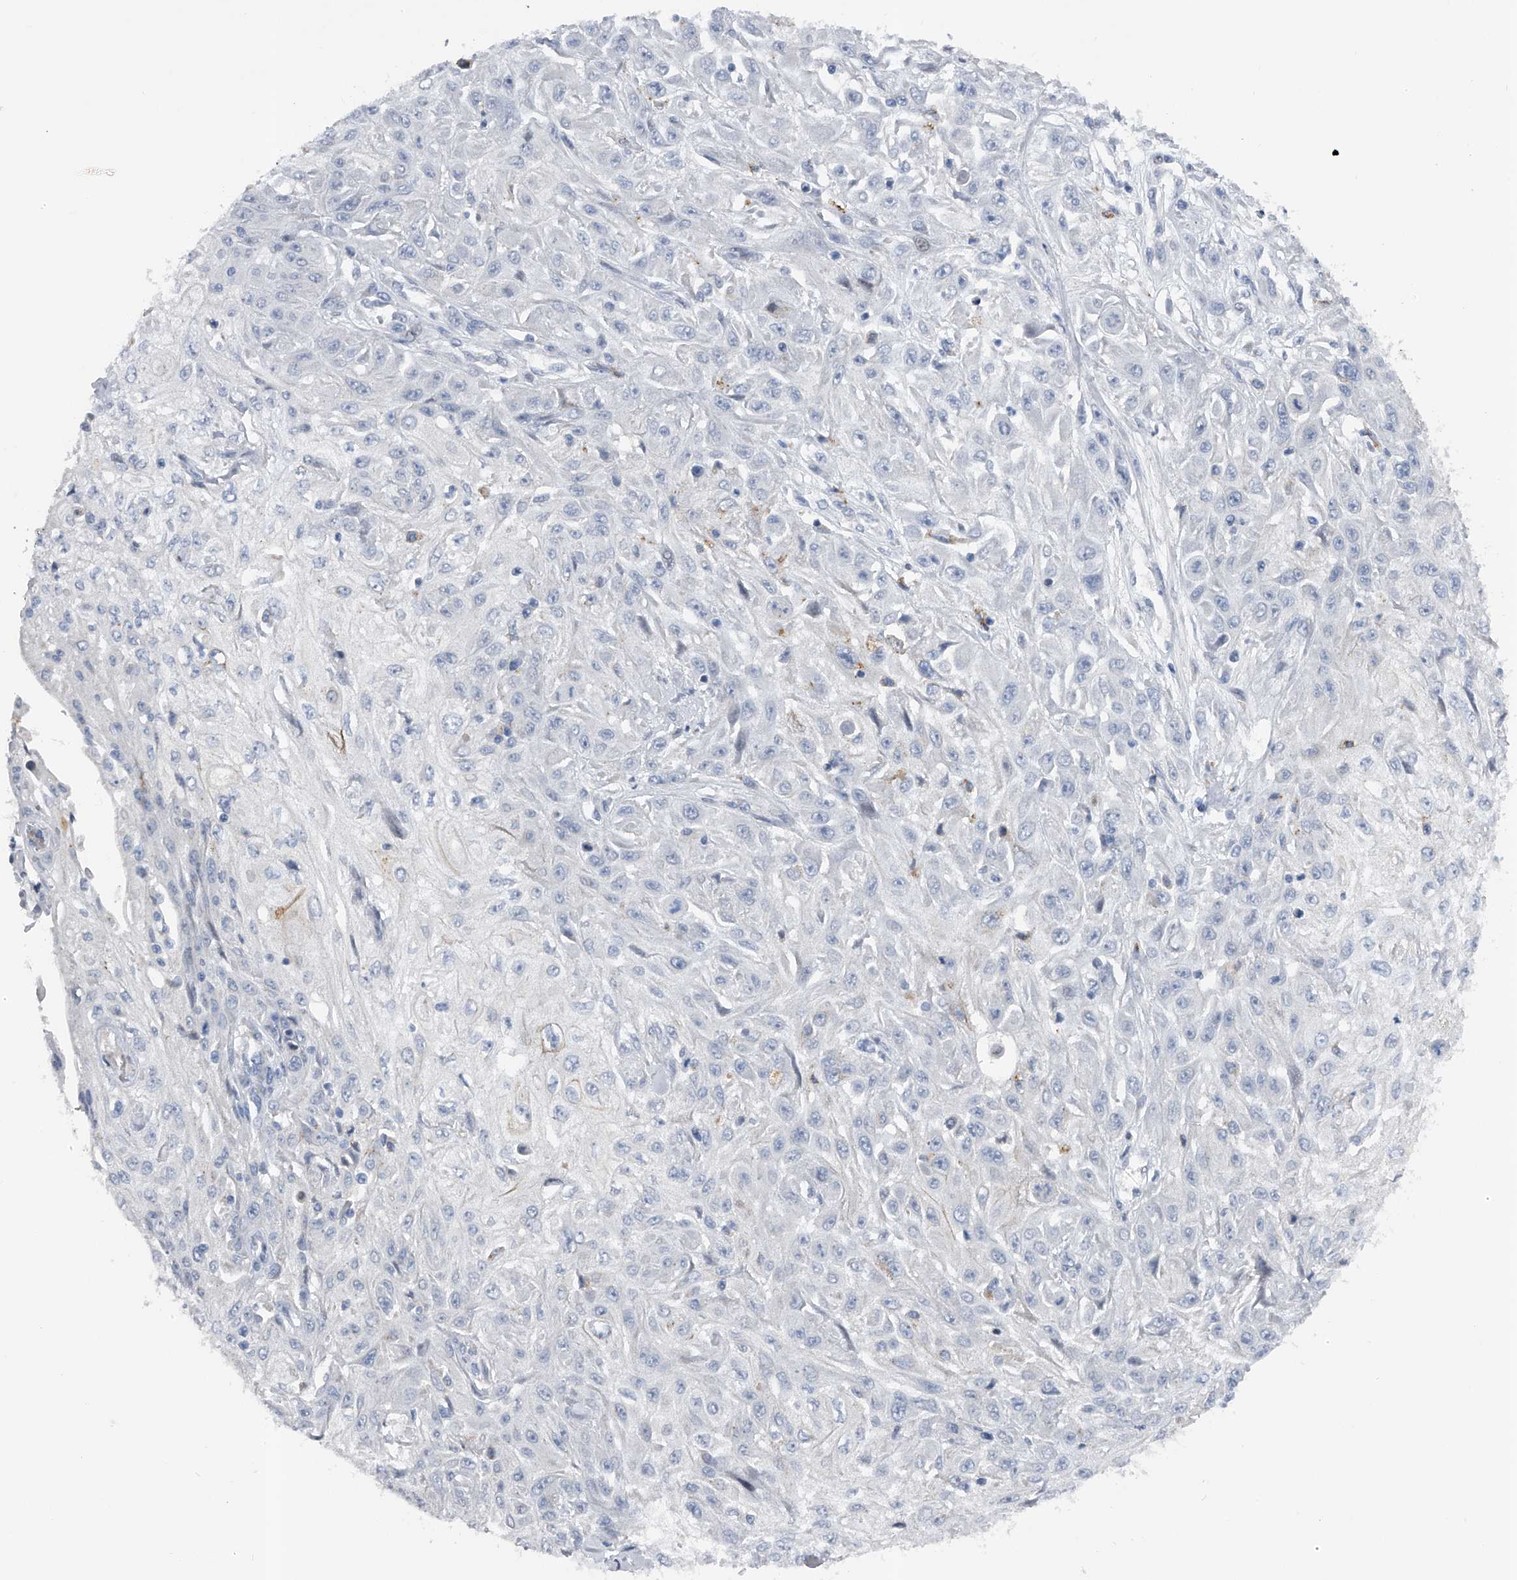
{"staining": {"intensity": "negative", "quantity": "none", "location": "none"}, "tissue": "skin cancer", "cell_type": "Tumor cells", "image_type": "cancer", "snomed": [{"axis": "morphology", "description": "Squamous cell carcinoma, NOS"}, {"axis": "morphology", "description": "Squamous cell carcinoma, metastatic, NOS"}, {"axis": "topography", "description": "Skin"}, {"axis": "topography", "description": "Lymph node"}], "caption": "There is no significant staining in tumor cells of skin cancer.", "gene": "RWDD2A", "patient": {"sex": "male", "age": 75}}